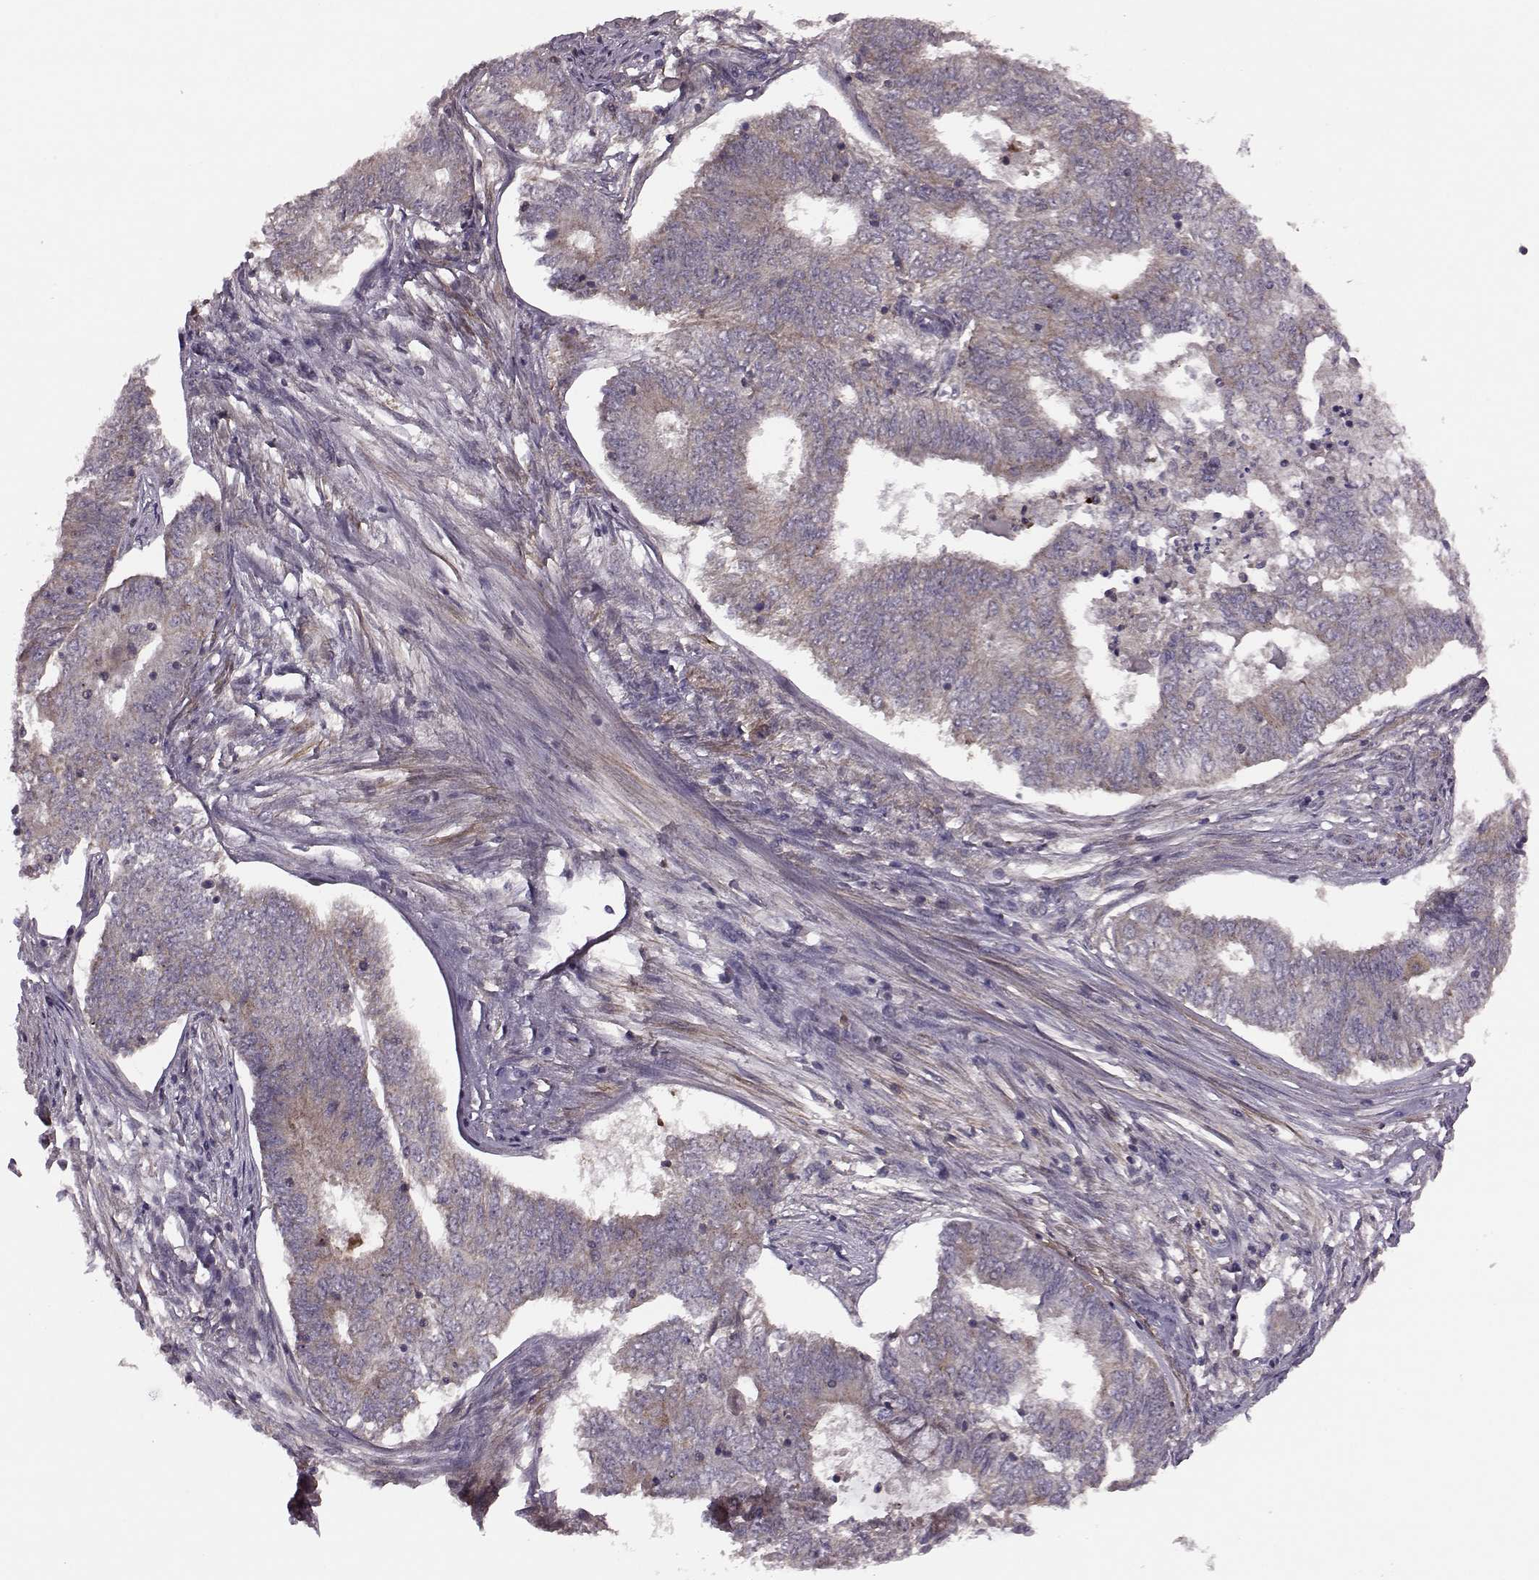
{"staining": {"intensity": "weak", "quantity": ">75%", "location": "cytoplasmic/membranous"}, "tissue": "endometrial cancer", "cell_type": "Tumor cells", "image_type": "cancer", "snomed": [{"axis": "morphology", "description": "Adenocarcinoma, NOS"}, {"axis": "topography", "description": "Endometrium"}], "caption": "This photomicrograph exhibits immunohistochemistry (IHC) staining of human endometrial cancer (adenocarcinoma), with low weak cytoplasmic/membranous staining in about >75% of tumor cells.", "gene": "FNIP2", "patient": {"sex": "female", "age": 62}}